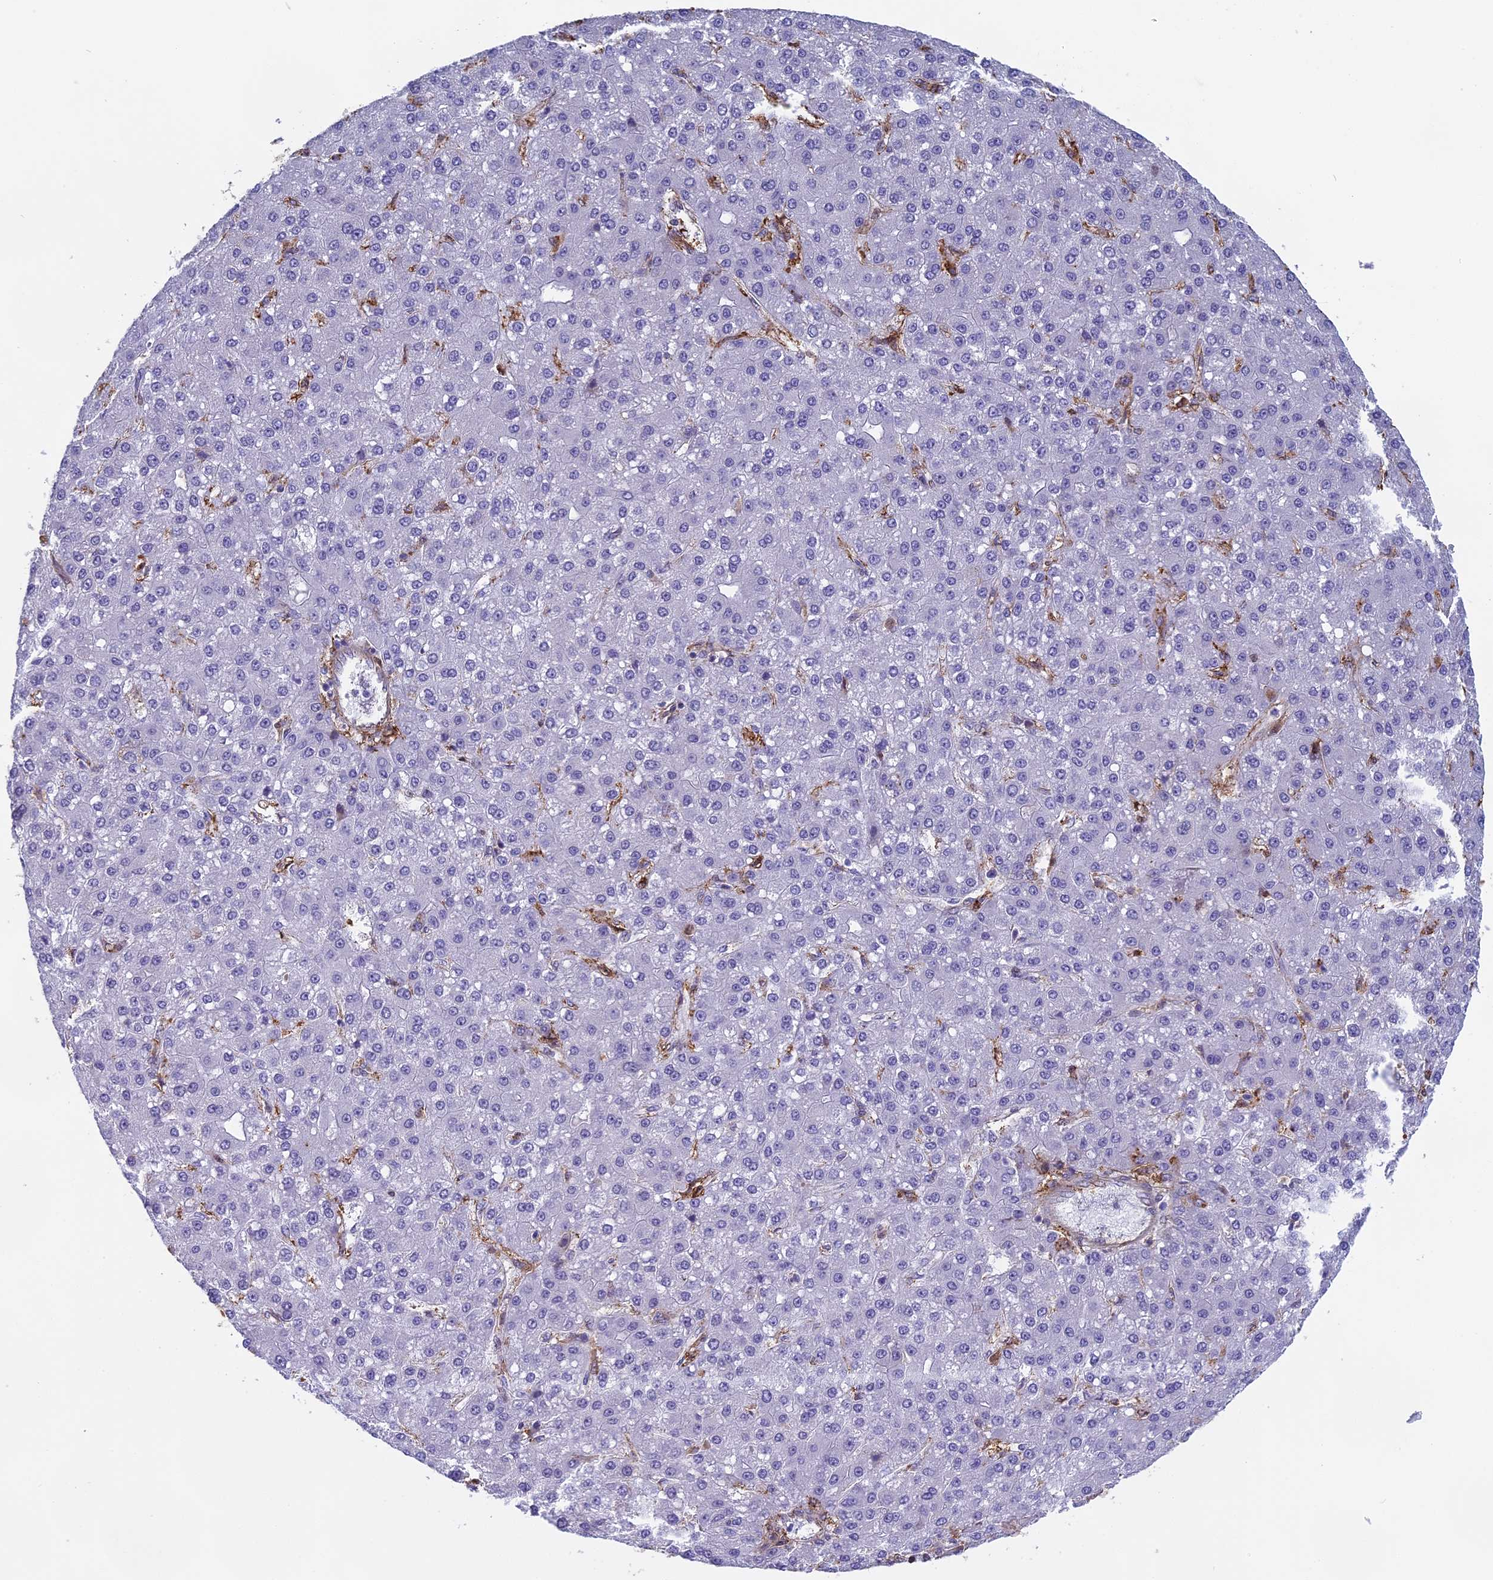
{"staining": {"intensity": "negative", "quantity": "none", "location": "none"}, "tissue": "liver cancer", "cell_type": "Tumor cells", "image_type": "cancer", "snomed": [{"axis": "morphology", "description": "Carcinoma, Hepatocellular, NOS"}, {"axis": "topography", "description": "Liver"}], "caption": "Immunohistochemistry histopathology image of neoplastic tissue: liver cancer stained with DAB demonstrates no significant protein positivity in tumor cells.", "gene": "TMEM255B", "patient": {"sex": "male", "age": 67}}